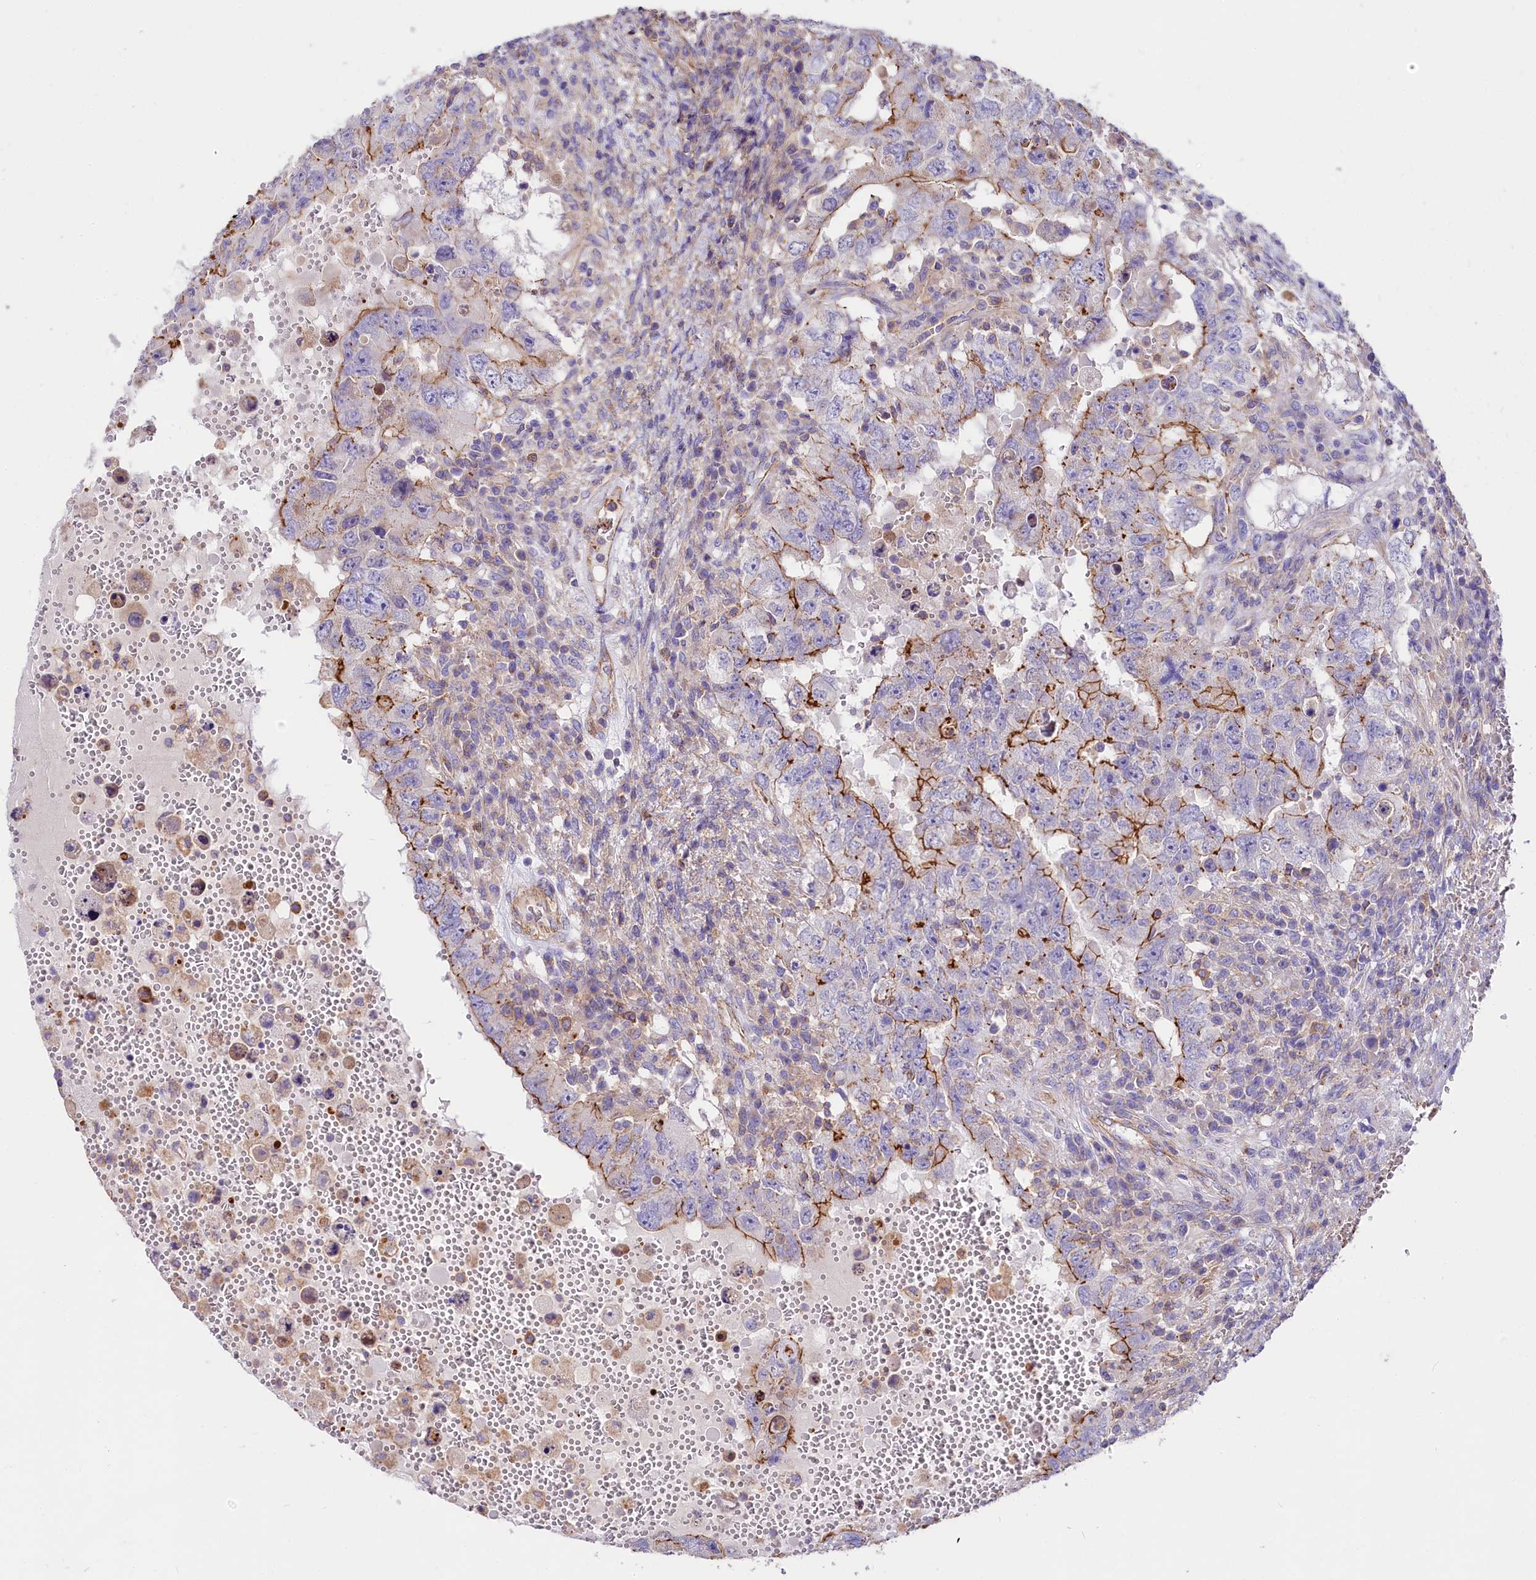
{"staining": {"intensity": "moderate", "quantity": "25%-75%", "location": "cytoplasmic/membranous"}, "tissue": "testis cancer", "cell_type": "Tumor cells", "image_type": "cancer", "snomed": [{"axis": "morphology", "description": "Carcinoma, Embryonal, NOS"}, {"axis": "topography", "description": "Testis"}], "caption": "Embryonal carcinoma (testis) stained for a protein exhibits moderate cytoplasmic/membranous positivity in tumor cells.", "gene": "FCHSD2", "patient": {"sex": "male", "age": 26}}